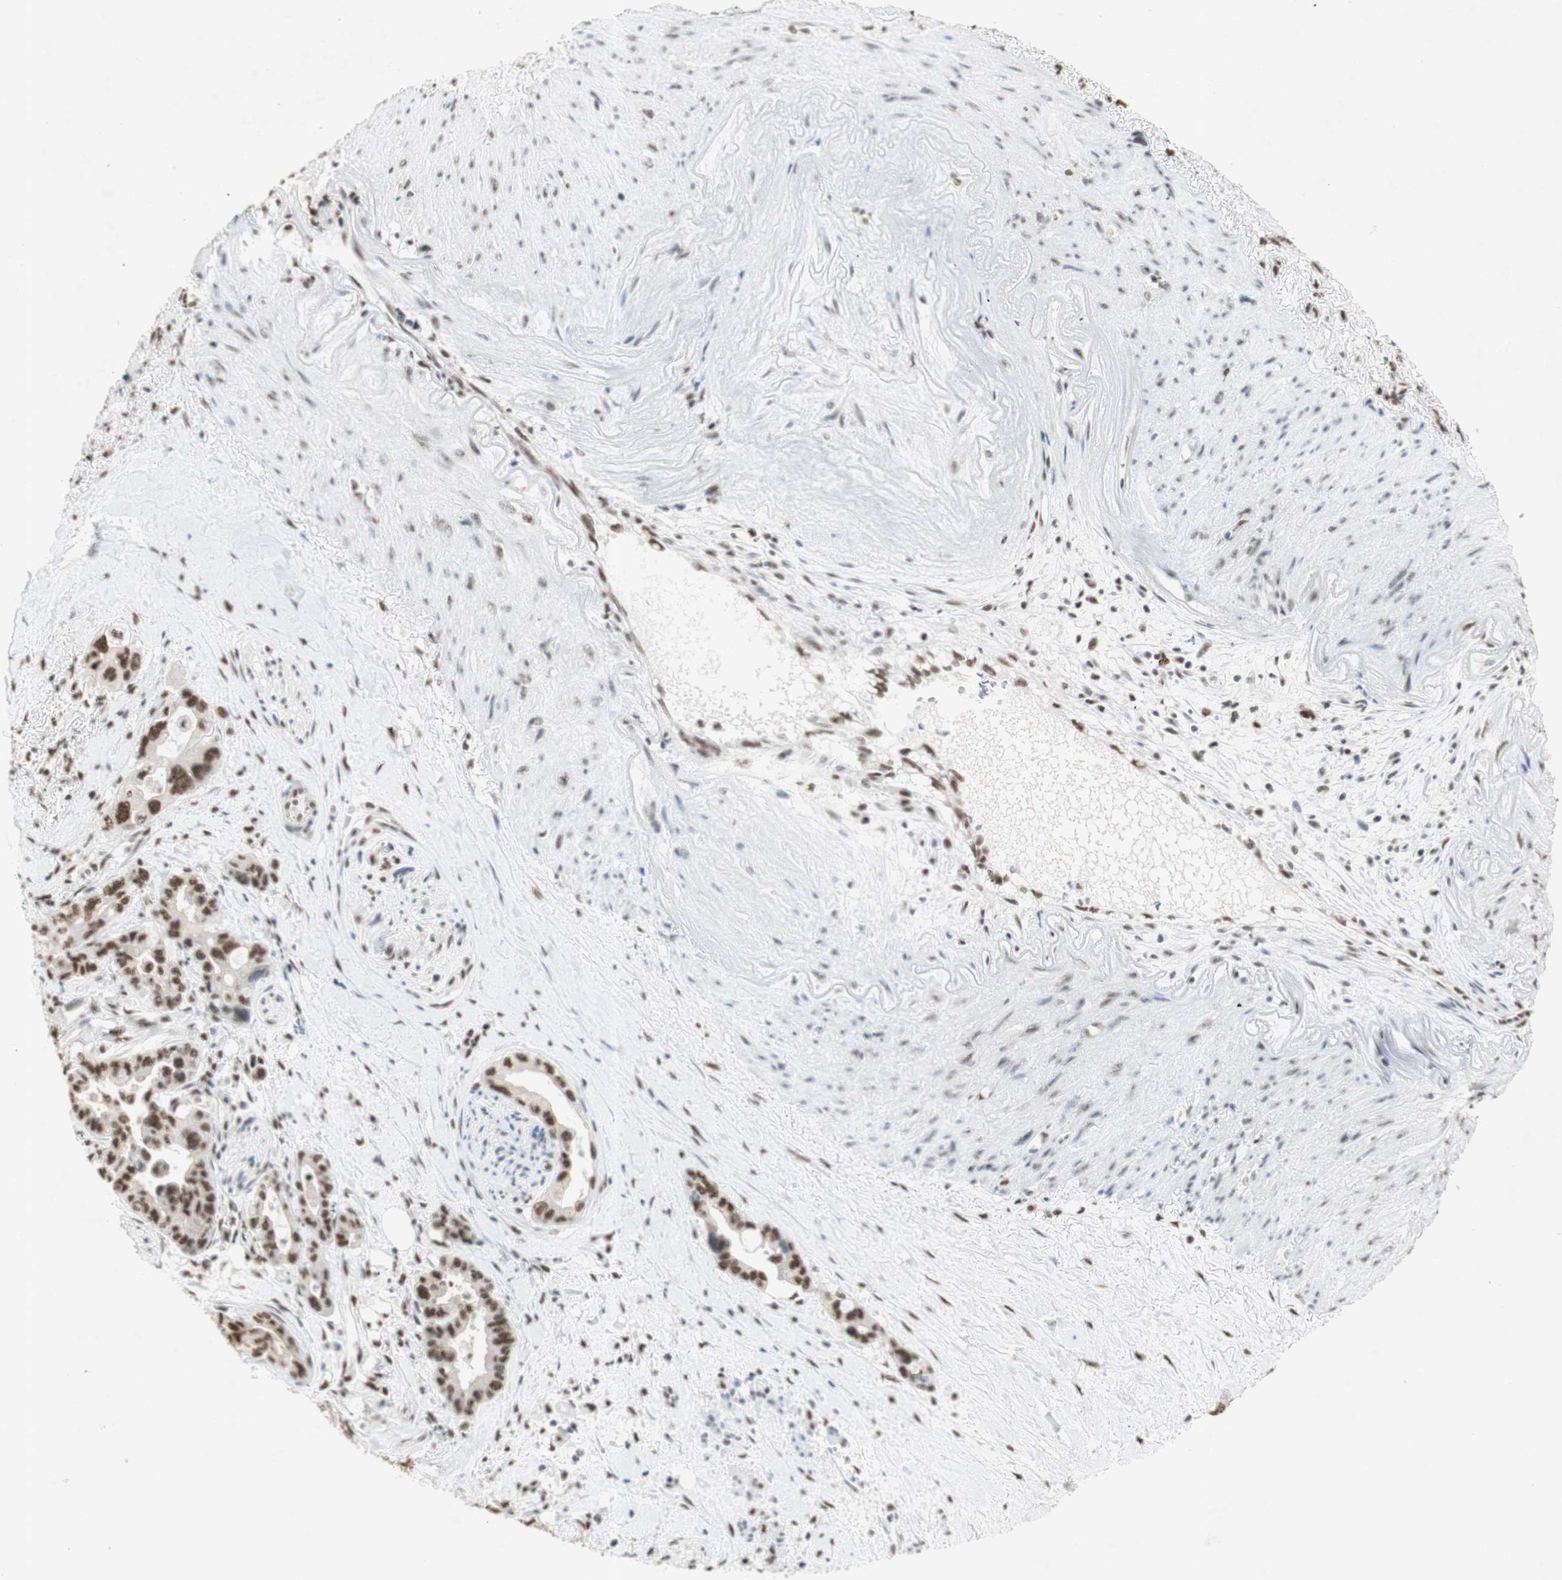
{"staining": {"intensity": "moderate", "quantity": ">75%", "location": "nuclear"}, "tissue": "pancreatic cancer", "cell_type": "Tumor cells", "image_type": "cancer", "snomed": [{"axis": "morphology", "description": "Adenocarcinoma, NOS"}, {"axis": "topography", "description": "Pancreas"}], "caption": "Protein analysis of pancreatic cancer (adenocarcinoma) tissue displays moderate nuclear expression in approximately >75% of tumor cells. (DAB (3,3'-diaminobenzidine) = brown stain, brightfield microscopy at high magnification).", "gene": "SNRPB", "patient": {"sex": "male", "age": 70}}